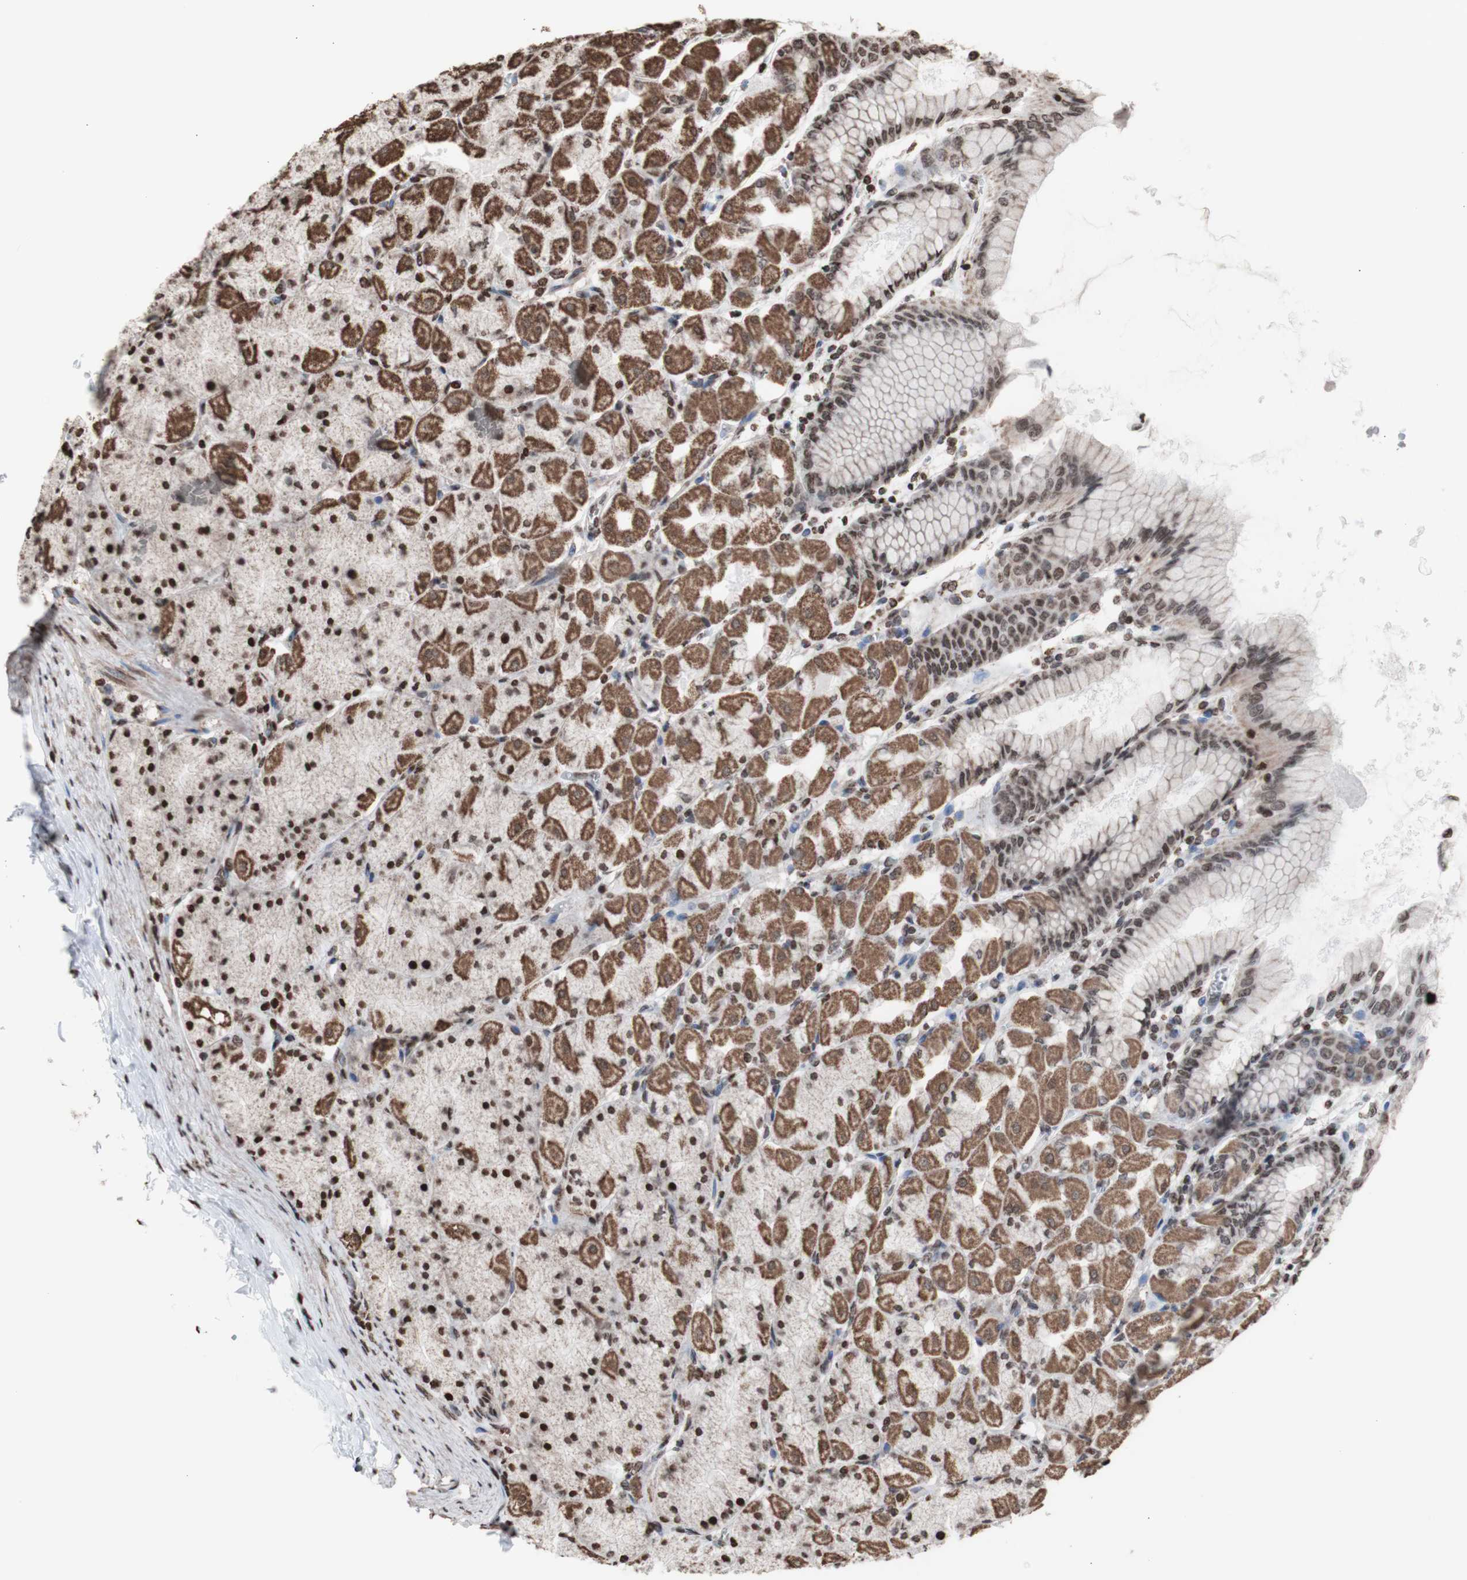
{"staining": {"intensity": "strong", "quantity": ">75%", "location": "cytoplasmic/membranous,nuclear"}, "tissue": "stomach", "cell_type": "Glandular cells", "image_type": "normal", "snomed": [{"axis": "morphology", "description": "Normal tissue, NOS"}, {"axis": "topography", "description": "Stomach, upper"}], "caption": "Strong cytoplasmic/membranous,nuclear protein positivity is present in approximately >75% of glandular cells in stomach.", "gene": "SNAI2", "patient": {"sex": "female", "age": 56}}